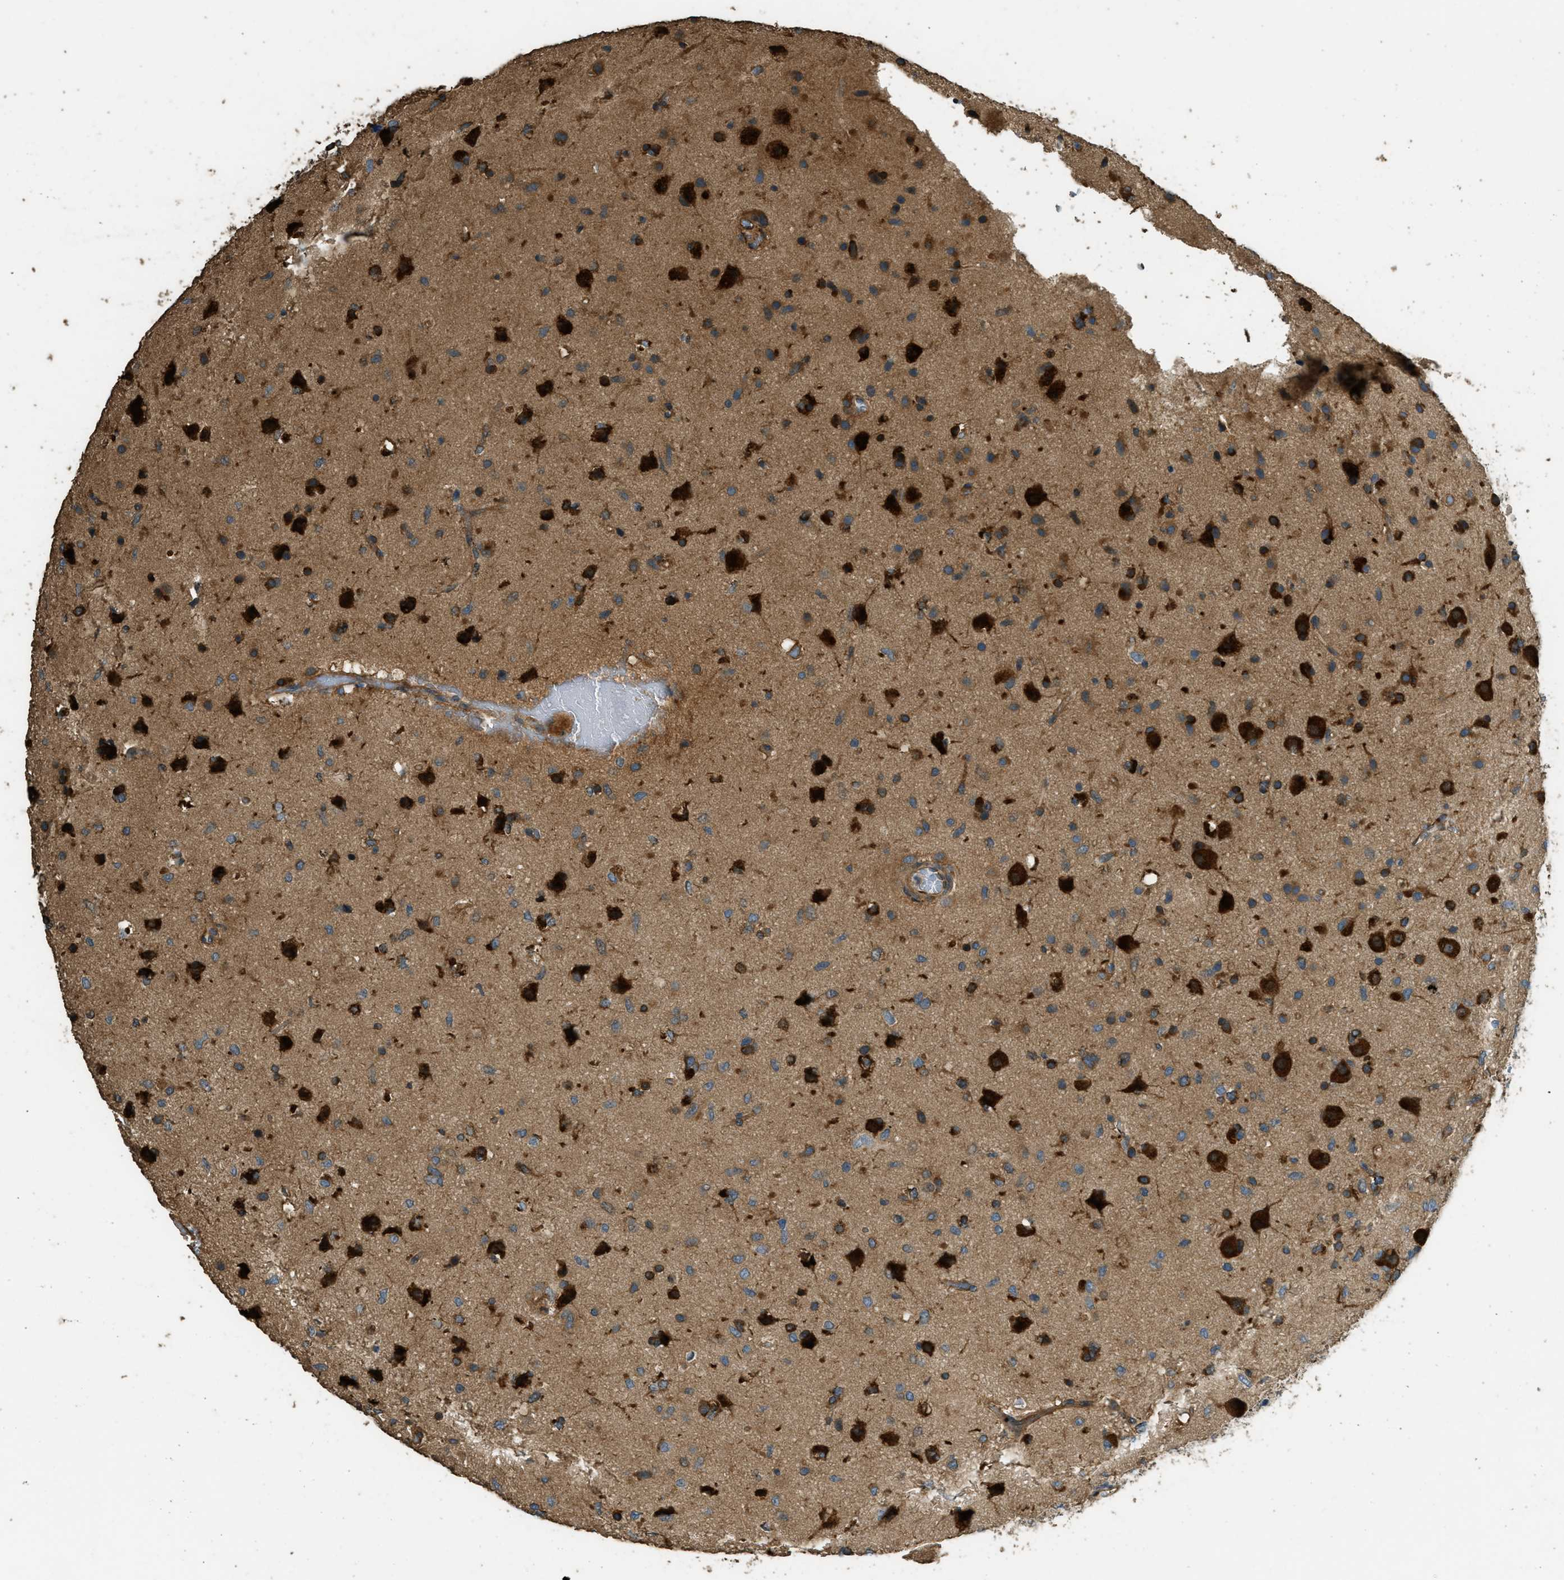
{"staining": {"intensity": "strong", "quantity": ">75%", "location": "cytoplasmic/membranous"}, "tissue": "glioma", "cell_type": "Tumor cells", "image_type": "cancer", "snomed": [{"axis": "morphology", "description": "Glioma, malignant, Low grade"}, {"axis": "topography", "description": "Brain"}], "caption": "Immunohistochemistry (DAB (3,3'-diaminobenzidine)) staining of human low-grade glioma (malignant) shows strong cytoplasmic/membranous protein staining in about >75% of tumor cells.", "gene": "MARS1", "patient": {"sex": "male", "age": 77}}